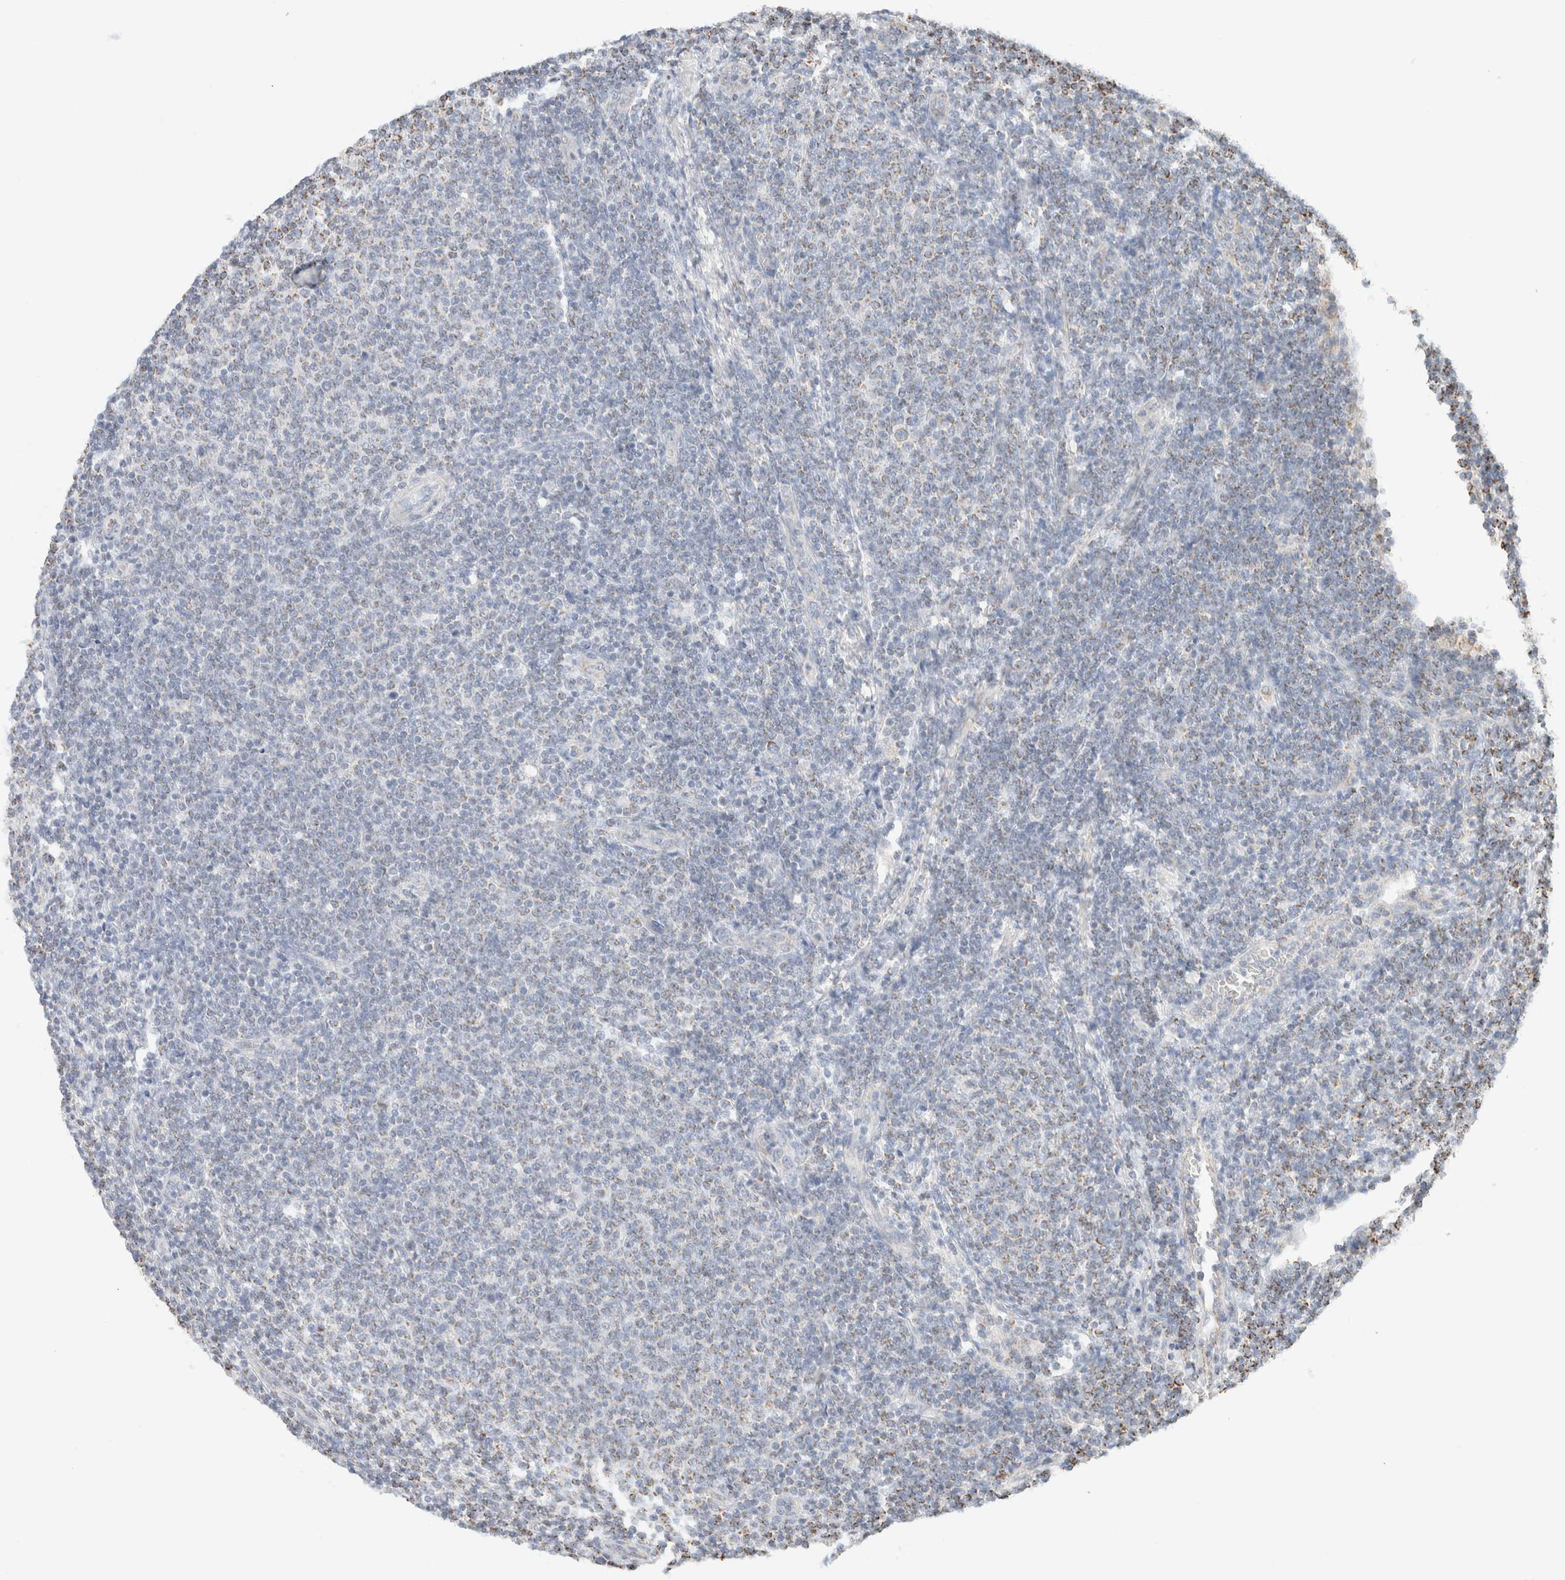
{"staining": {"intensity": "negative", "quantity": "none", "location": "none"}, "tissue": "lymphoma", "cell_type": "Tumor cells", "image_type": "cancer", "snomed": [{"axis": "morphology", "description": "Malignant lymphoma, non-Hodgkin's type, Low grade"}, {"axis": "topography", "description": "Lymph node"}], "caption": "This micrograph is of lymphoma stained with immunohistochemistry to label a protein in brown with the nuclei are counter-stained blue. There is no positivity in tumor cells.", "gene": "HDHD3", "patient": {"sex": "male", "age": 66}}